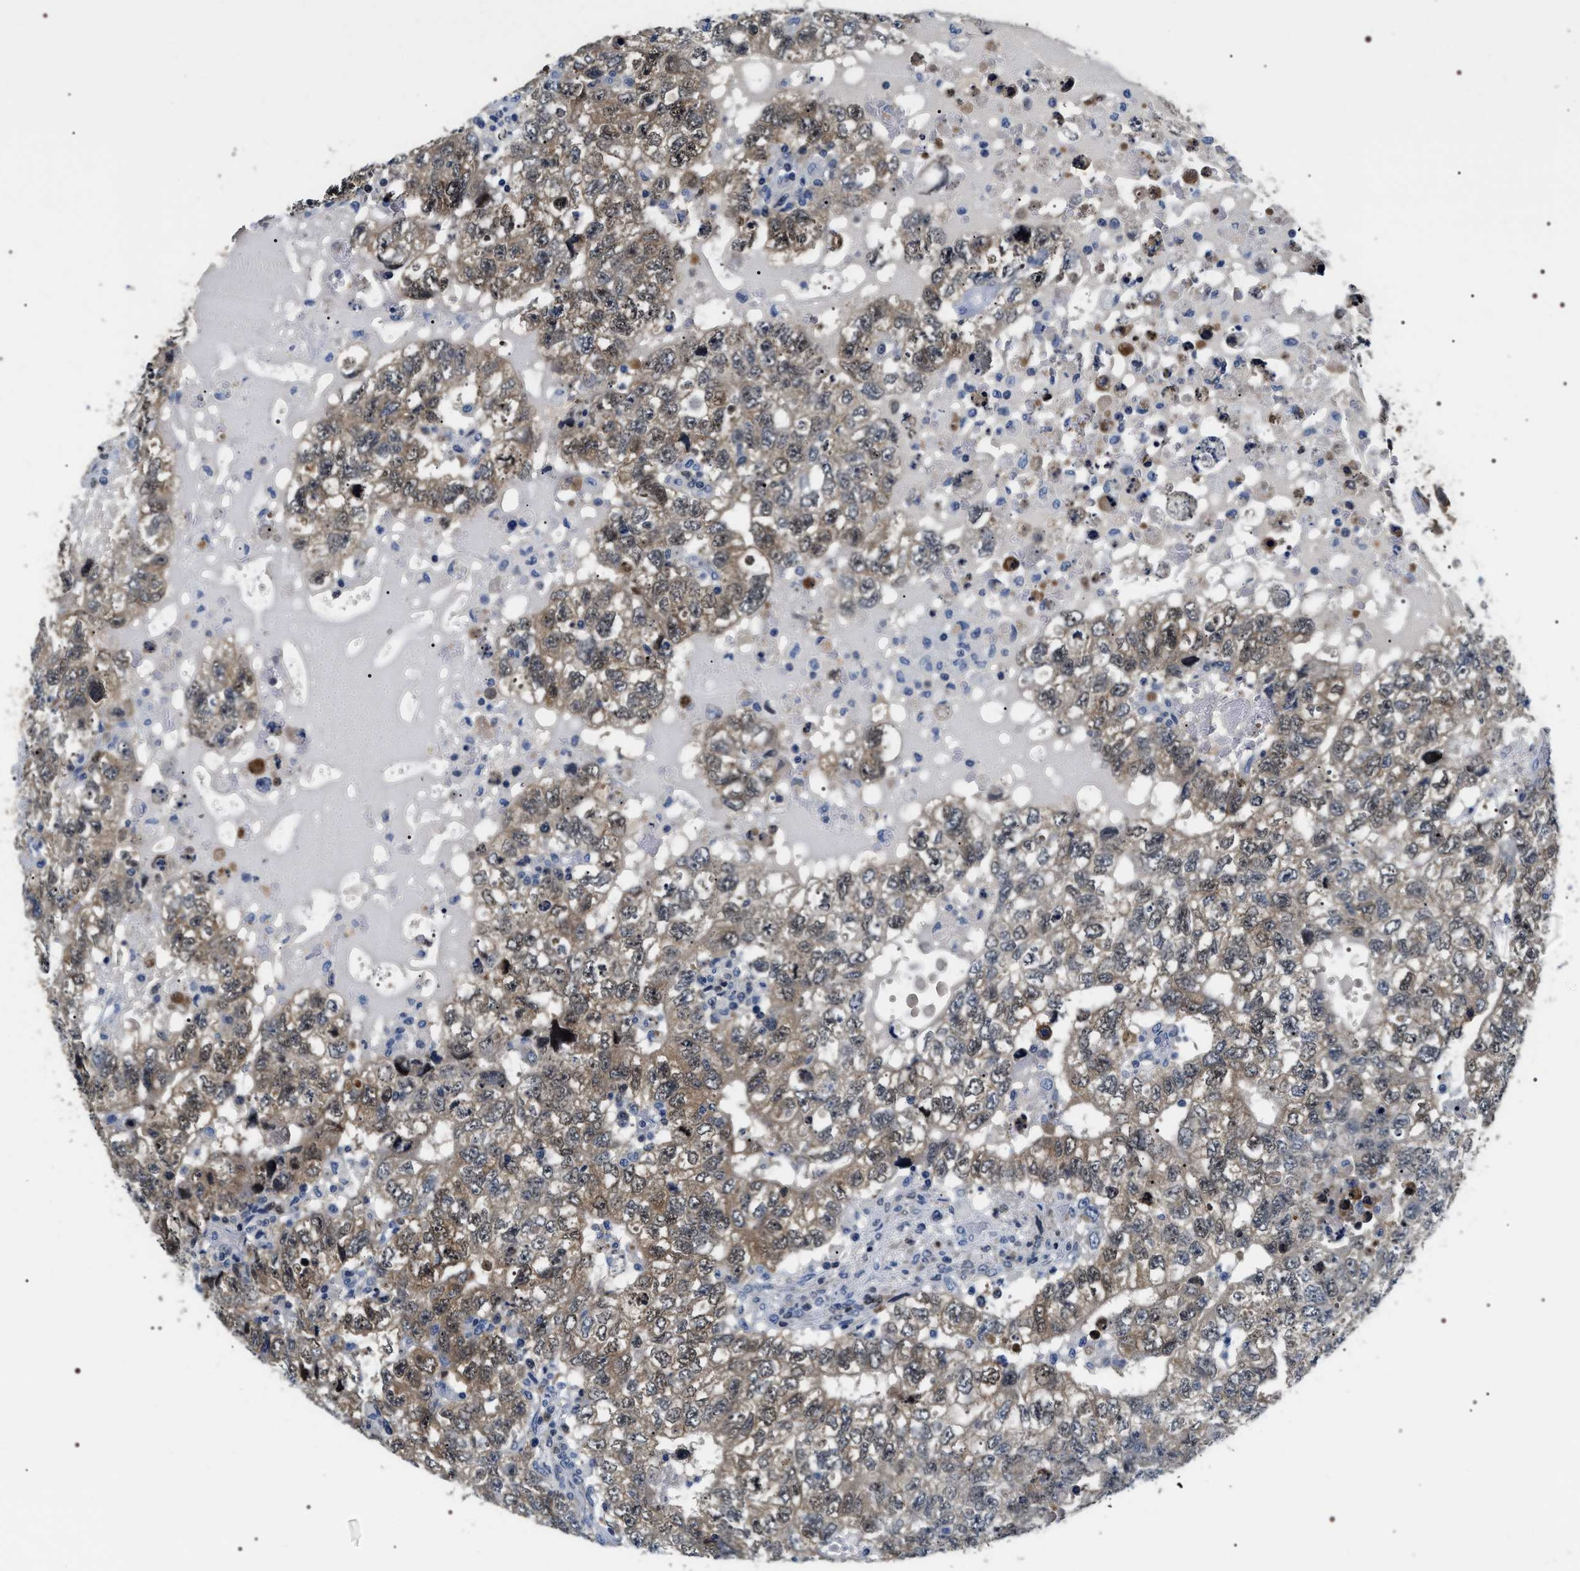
{"staining": {"intensity": "weak", "quantity": ">75%", "location": "cytoplasmic/membranous,nuclear"}, "tissue": "testis cancer", "cell_type": "Tumor cells", "image_type": "cancer", "snomed": [{"axis": "morphology", "description": "Carcinoma, Embryonal, NOS"}, {"axis": "topography", "description": "Testis"}], "caption": "Protein staining by immunohistochemistry (IHC) shows weak cytoplasmic/membranous and nuclear positivity in about >75% of tumor cells in testis embryonal carcinoma.", "gene": "BAG2", "patient": {"sex": "male", "age": 36}}